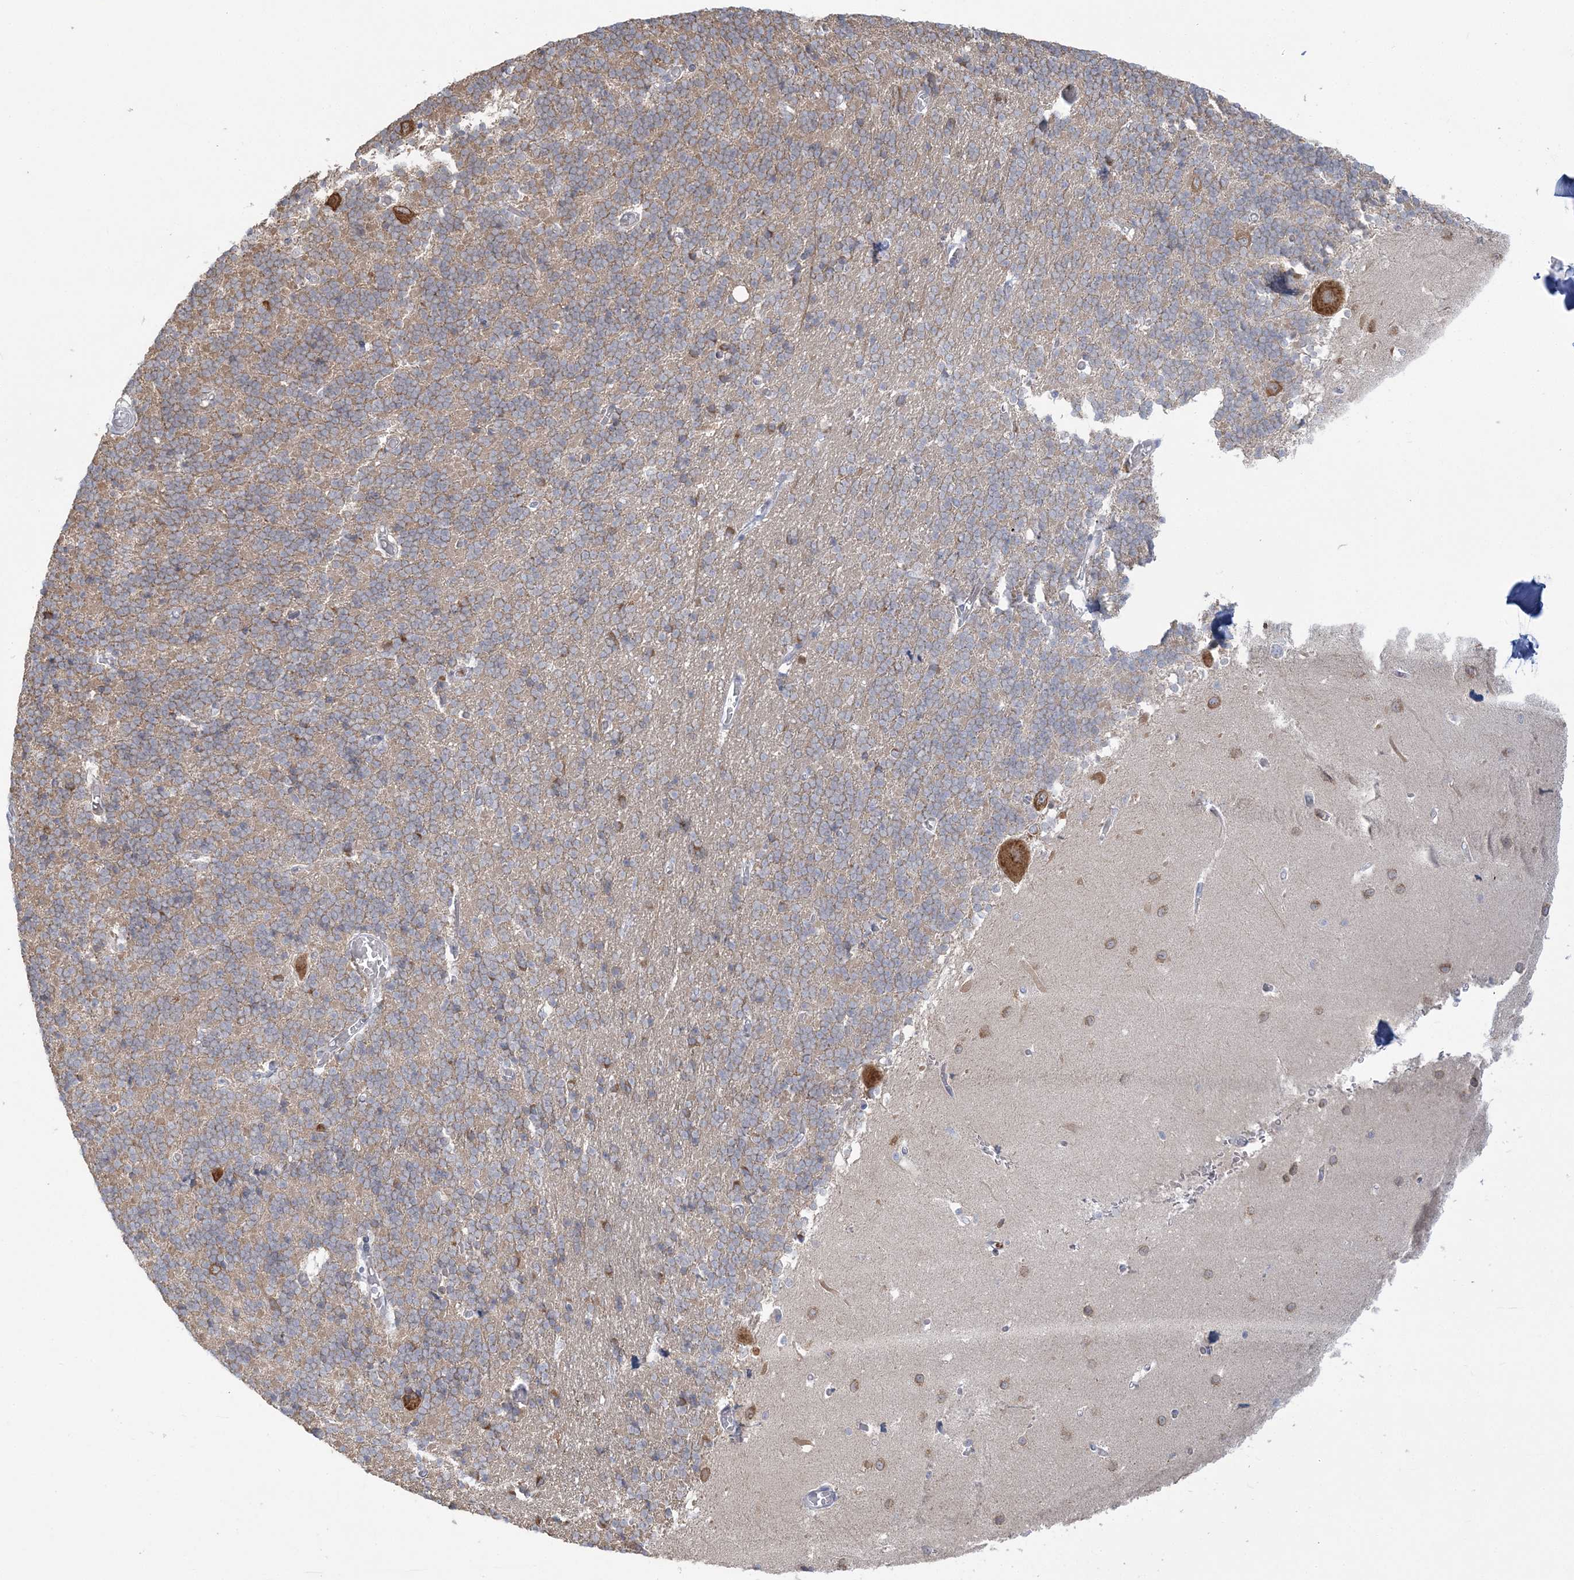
{"staining": {"intensity": "weak", "quantity": "25%-75%", "location": "cytoplasmic/membranous"}, "tissue": "cerebellum", "cell_type": "Cells in granular layer", "image_type": "normal", "snomed": [{"axis": "morphology", "description": "Normal tissue, NOS"}, {"axis": "topography", "description": "Cerebellum"}], "caption": "IHC histopathology image of unremarkable cerebellum: human cerebellum stained using immunohistochemistry (IHC) shows low levels of weak protein expression localized specifically in the cytoplasmic/membranous of cells in granular layer, appearing as a cytoplasmic/membranous brown color.", "gene": "FARSB", "patient": {"sex": "male", "age": 37}}